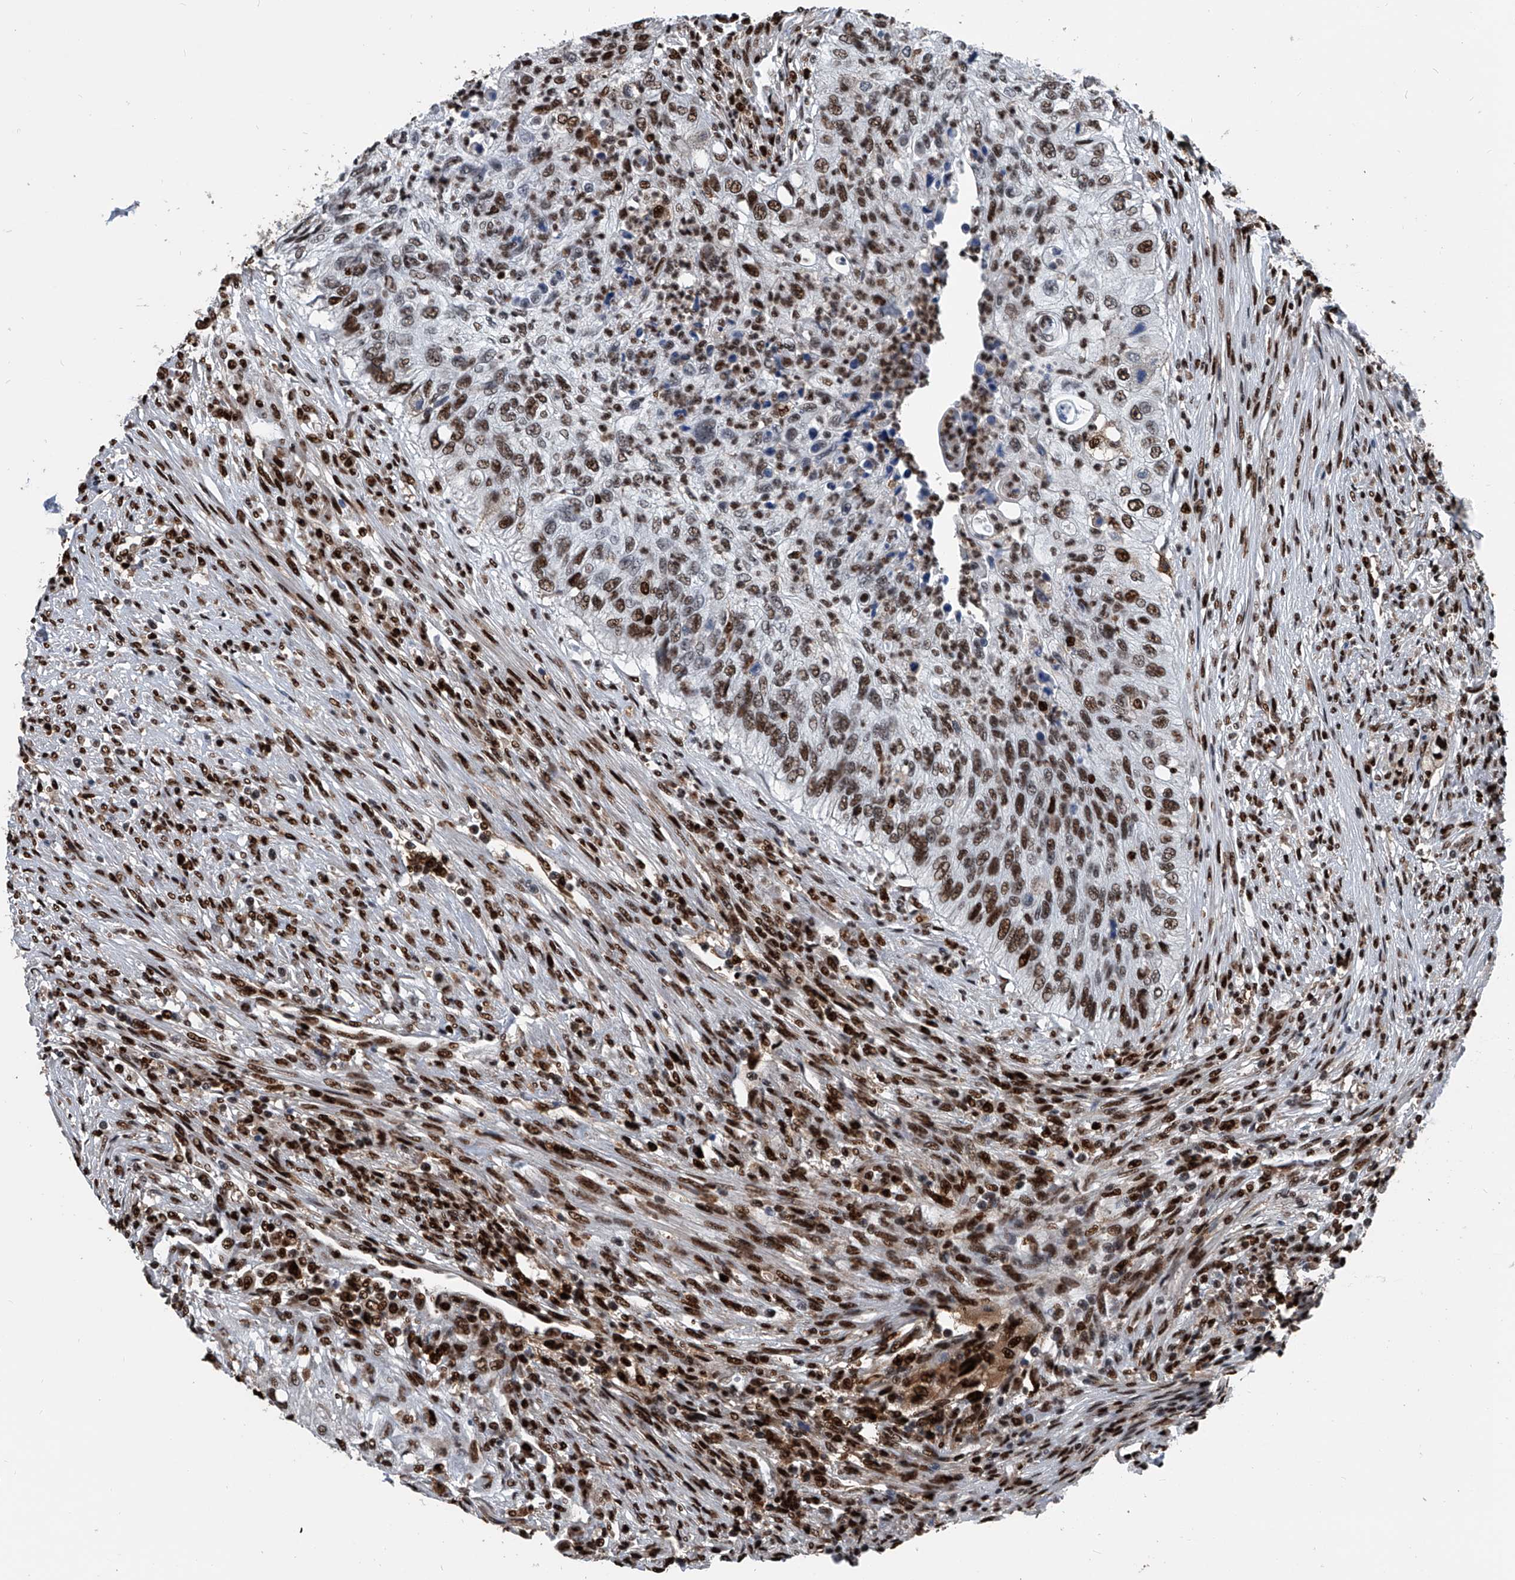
{"staining": {"intensity": "strong", "quantity": "25%-75%", "location": "cytoplasmic/membranous,nuclear"}, "tissue": "urothelial cancer", "cell_type": "Tumor cells", "image_type": "cancer", "snomed": [{"axis": "morphology", "description": "Urothelial carcinoma, High grade"}, {"axis": "topography", "description": "Urinary bladder"}], "caption": "IHC (DAB (3,3'-diaminobenzidine)) staining of human urothelial cancer demonstrates strong cytoplasmic/membranous and nuclear protein expression in approximately 25%-75% of tumor cells. Immunohistochemistry (ihc) stains the protein in brown and the nuclei are stained blue.", "gene": "FKBP5", "patient": {"sex": "female", "age": 60}}